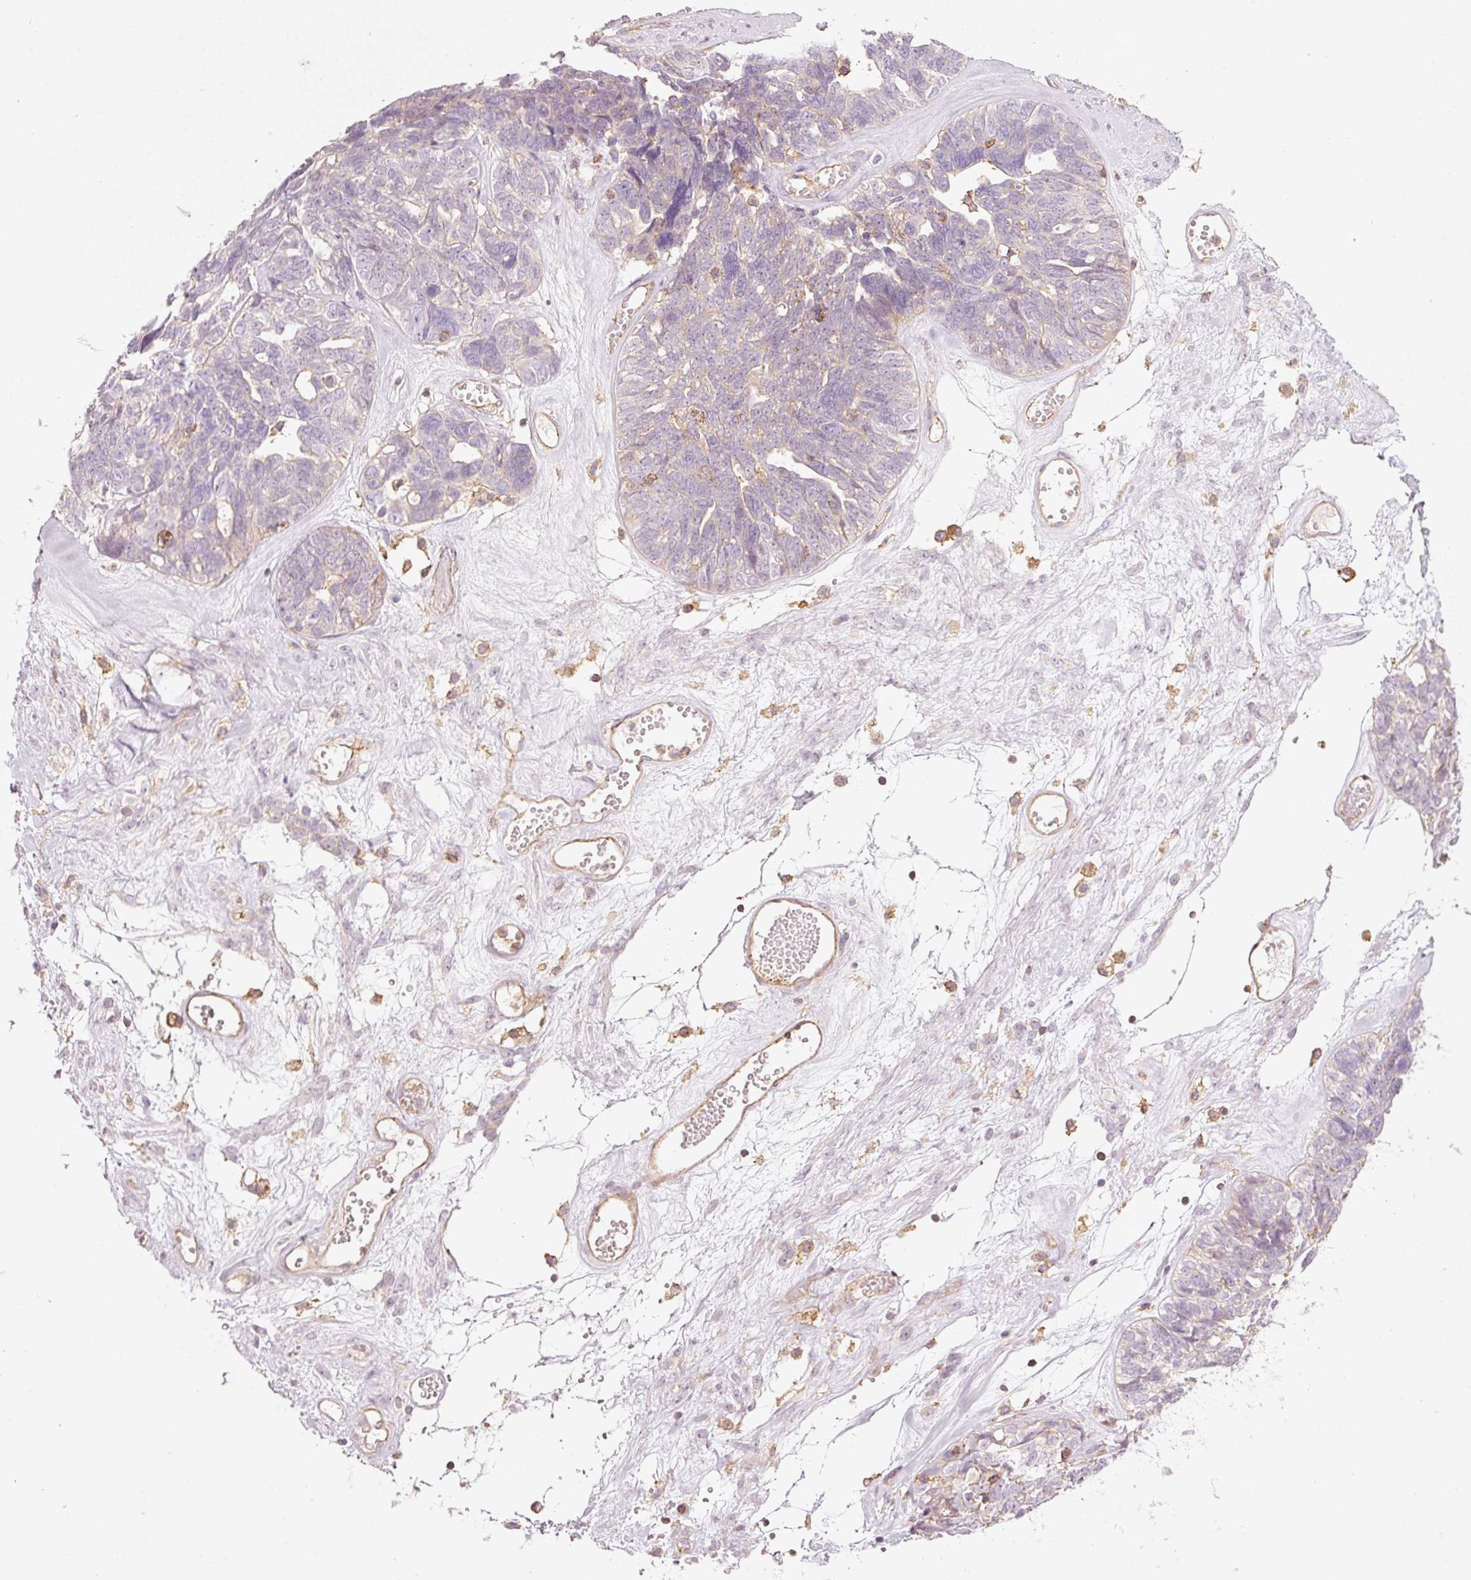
{"staining": {"intensity": "weak", "quantity": "<25%", "location": "cytoplasmic/membranous"}, "tissue": "ovarian cancer", "cell_type": "Tumor cells", "image_type": "cancer", "snomed": [{"axis": "morphology", "description": "Cystadenocarcinoma, serous, NOS"}, {"axis": "topography", "description": "Ovary"}], "caption": "An image of ovarian cancer stained for a protein reveals no brown staining in tumor cells.", "gene": "SIPA1", "patient": {"sex": "female", "age": 79}}